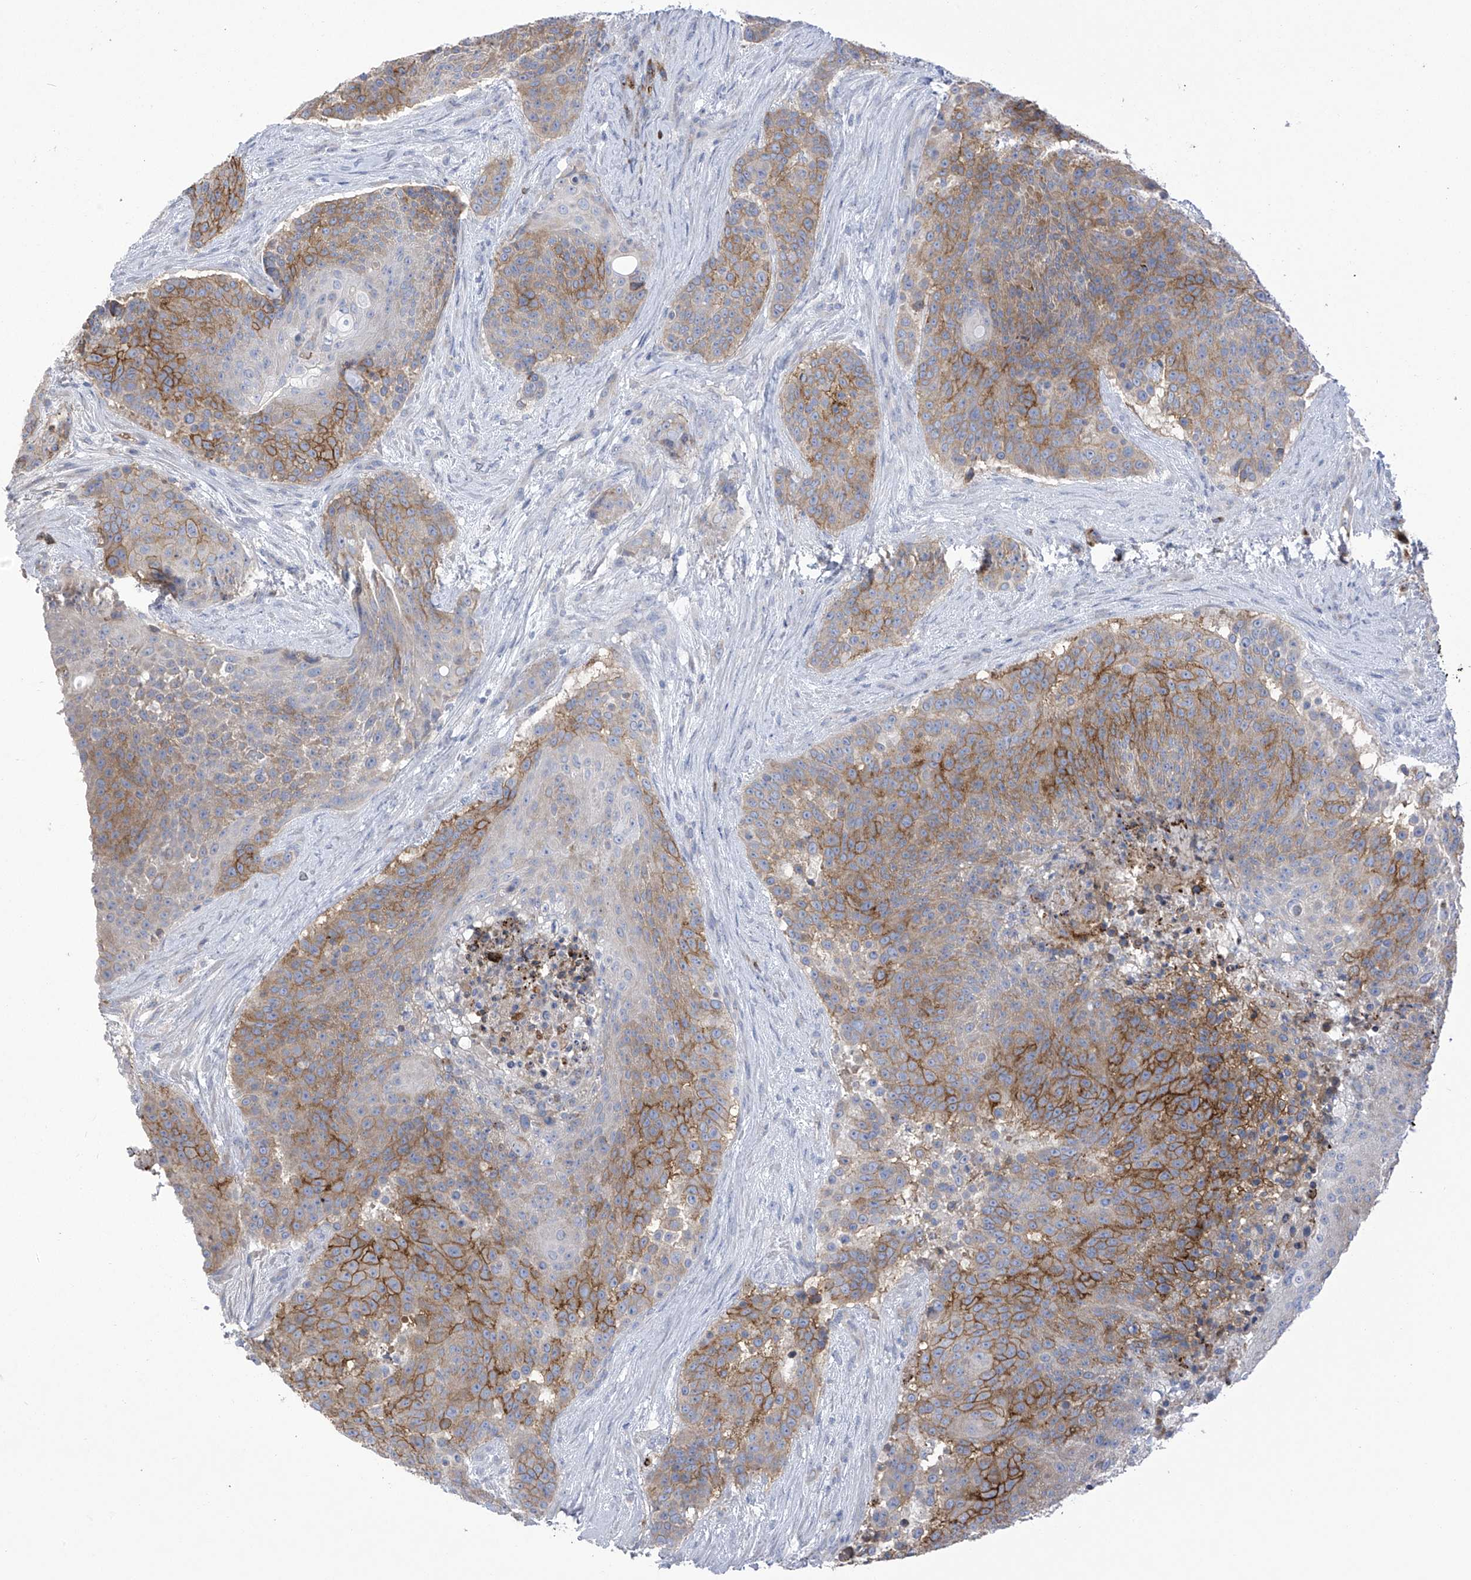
{"staining": {"intensity": "moderate", "quantity": "25%-75%", "location": "cytoplasmic/membranous"}, "tissue": "urothelial cancer", "cell_type": "Tumor cells", "image_type": "cancer", "snomed": [{"axis": "morphology", "description": "Urothelial carcinoma, High grade"}, {"axis": "topography", "description": "Urinary bladder"}], "caption": "Immunohistochemical staining of urothelial cancer shows medium levels of moderate cytoplasmic/membranous positivity in about 25%-75% of tumor cells.", "gene": "SLCO4A1", "patient": {"sex": "female", "age": 63}}